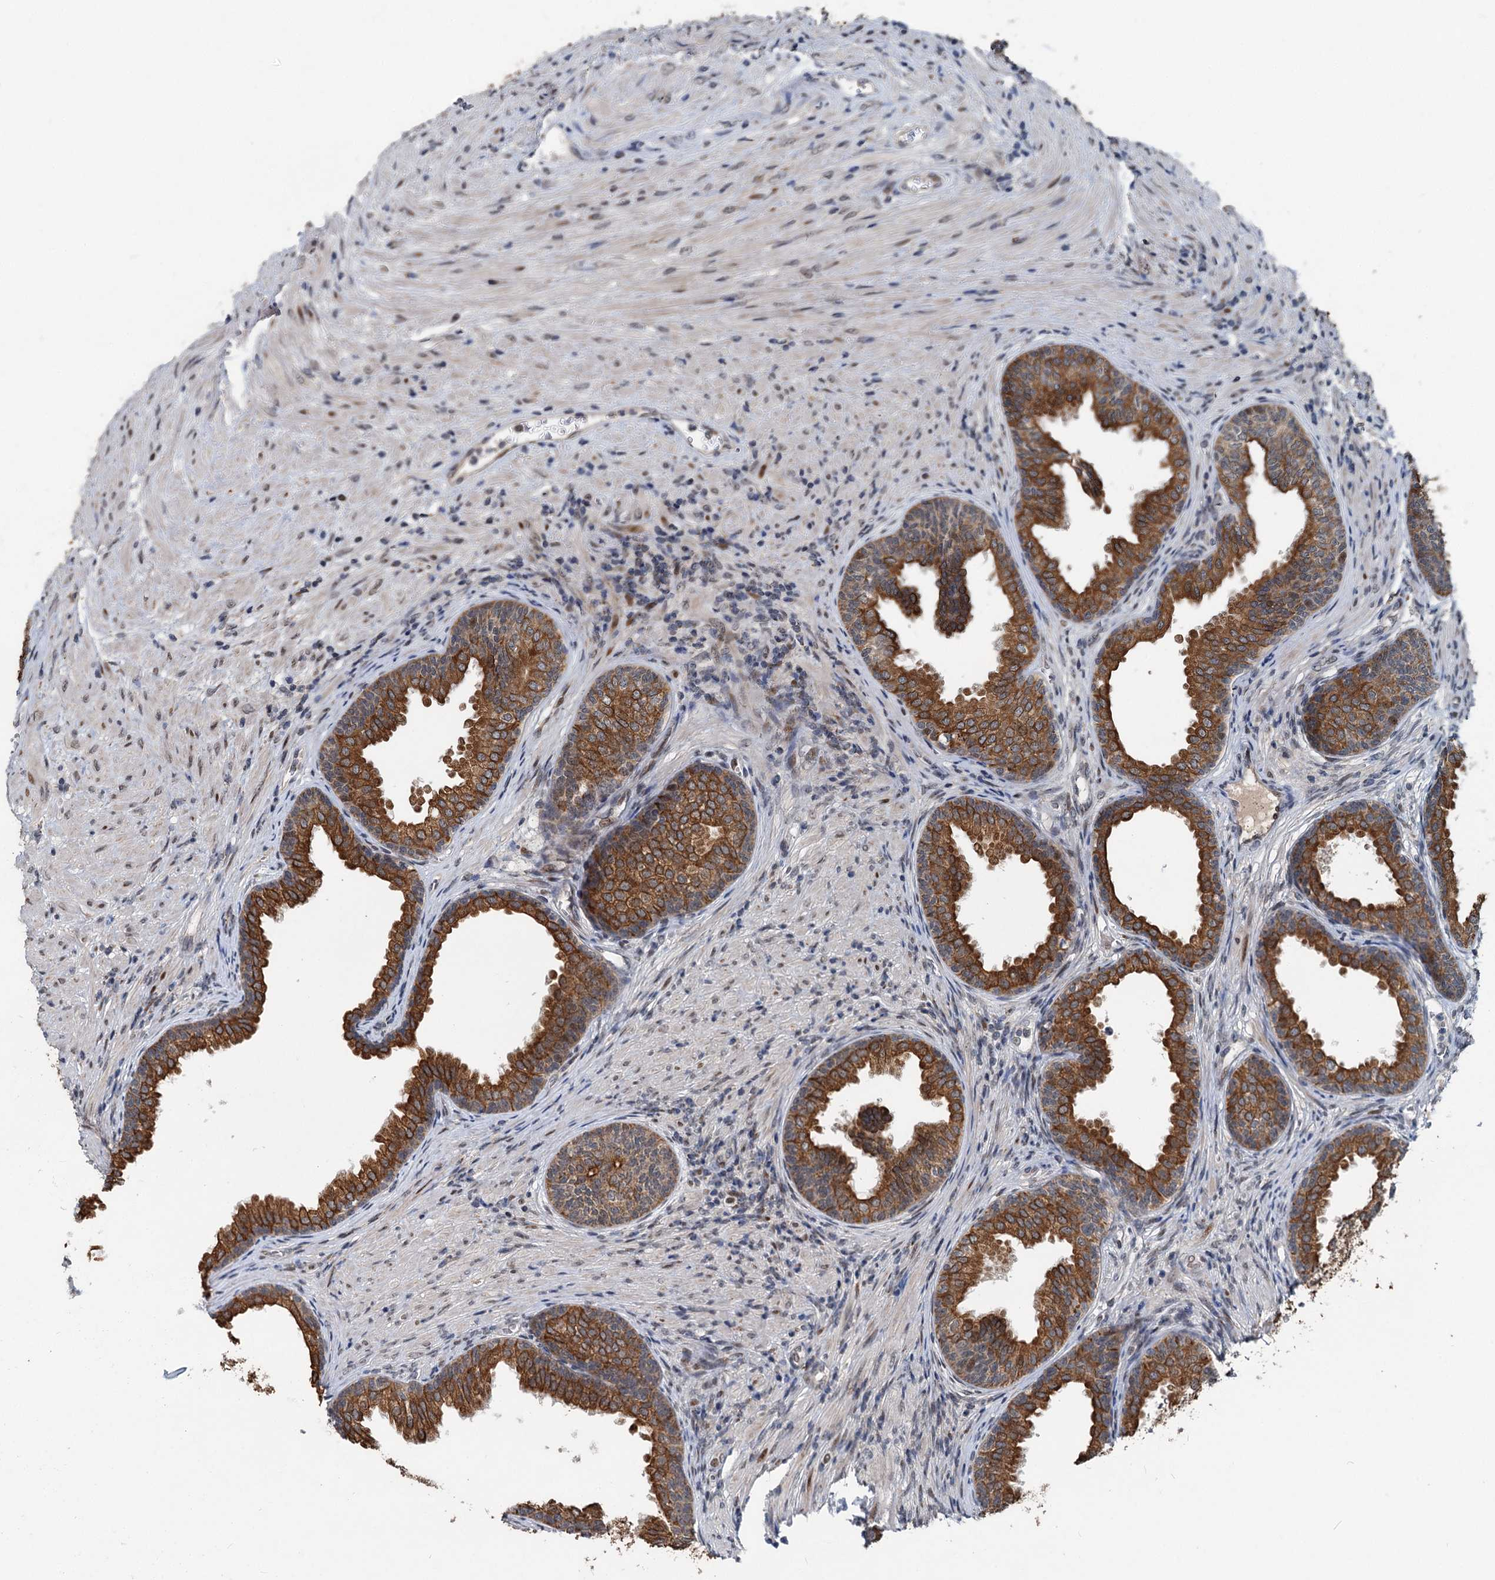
{"staining": {"intensity": "strong", "quantity": ">75%", "location": "cytoplasmic/membranous"}, "tissue": "prostate", "cell_type": "Glandular cells", "image_type": "normal", "snomed": [{"axis": "morphology", "description": "Normal tissue, NOS"}, {"axis": "topography", "description": "Prostate"}], "caption": "This histopathology image reveals immunohistochemistry staining of unremarkable human prostate, with high strong cytoplasmic/membranous positivity in about >75% of glandular cells.", "gene": "RITA1", "patient": {"sex": "male", "age": 76}}